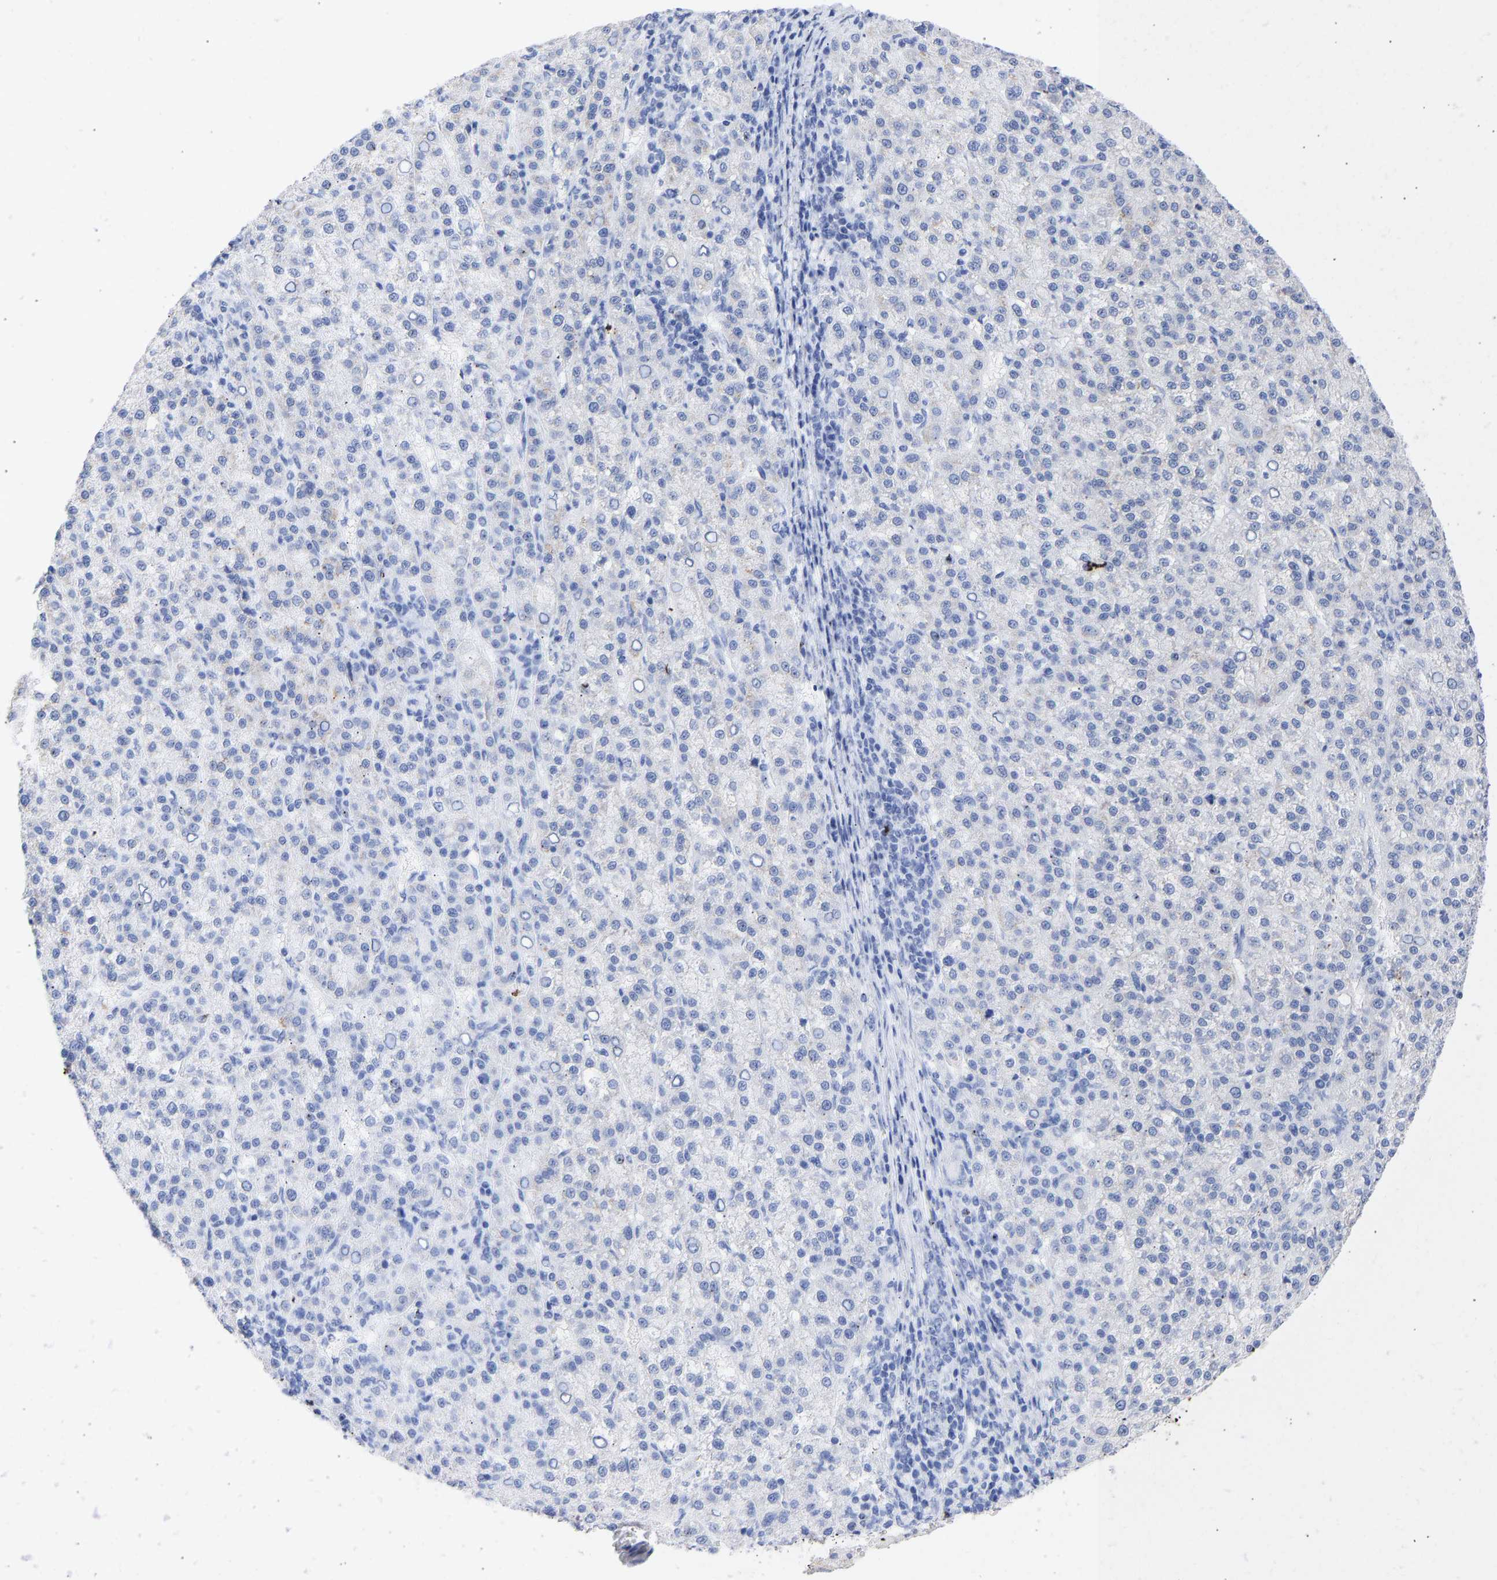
{"staining": {"intensity": "negative", "quantity": "none", "location": "none"}, "tissue": "liver cancer", "cell_type": "Tumor cells", "image_type": "cancer", "snomed": [{"axis": "morphology", "description": "Carcinoma, Hepatocellular, NOS"}, {"axis": "topography", "description": "Liver"}], "caption": "DAB immunohistochemical staining of human liver cancer shows no significant staining in tumor cells.", "gene": "KRT1", "patient": {"sex": "female", "age": 58}}